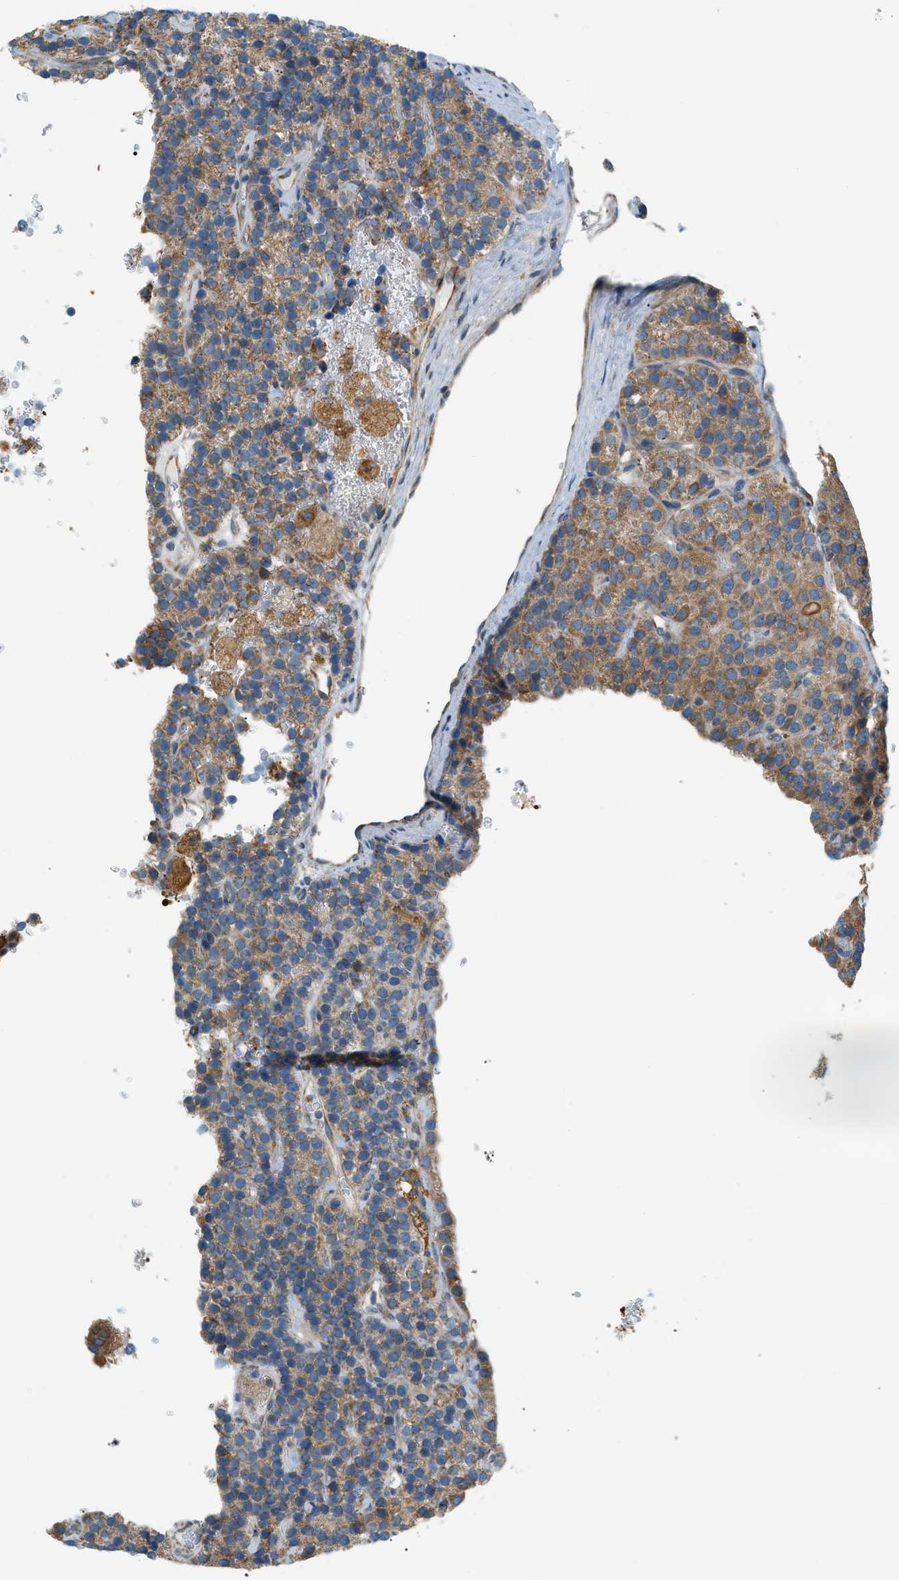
{"staining": {"intensity": "weak", "quantity": "25%-75%", "location": "cytoplasmic/membranous"}, "tissue": "parathyroid gland", "cell_type": "Glandular cells", "image_type": "normal", "snomed": [{"axis": "morphology", "description": "Normal tissue, NOS"}, {"axis": "morphology", "description": "Adenoma, NOS"}, {"axis": "topography", "description": "Parathyroid gland"}], "caption": "Benign parathyroid gland was stained to show a protein in brown. There is low levels of weak cytoplasmic/membranous staining in approximately 25%-75% of glandular cells. The staining was performed using DAB, with brown indicating positive protein expression. Nuclei are stained blue with hematoxylin.", "gene": "PIGG", "patient": {"sex": "female", "age": 86}}